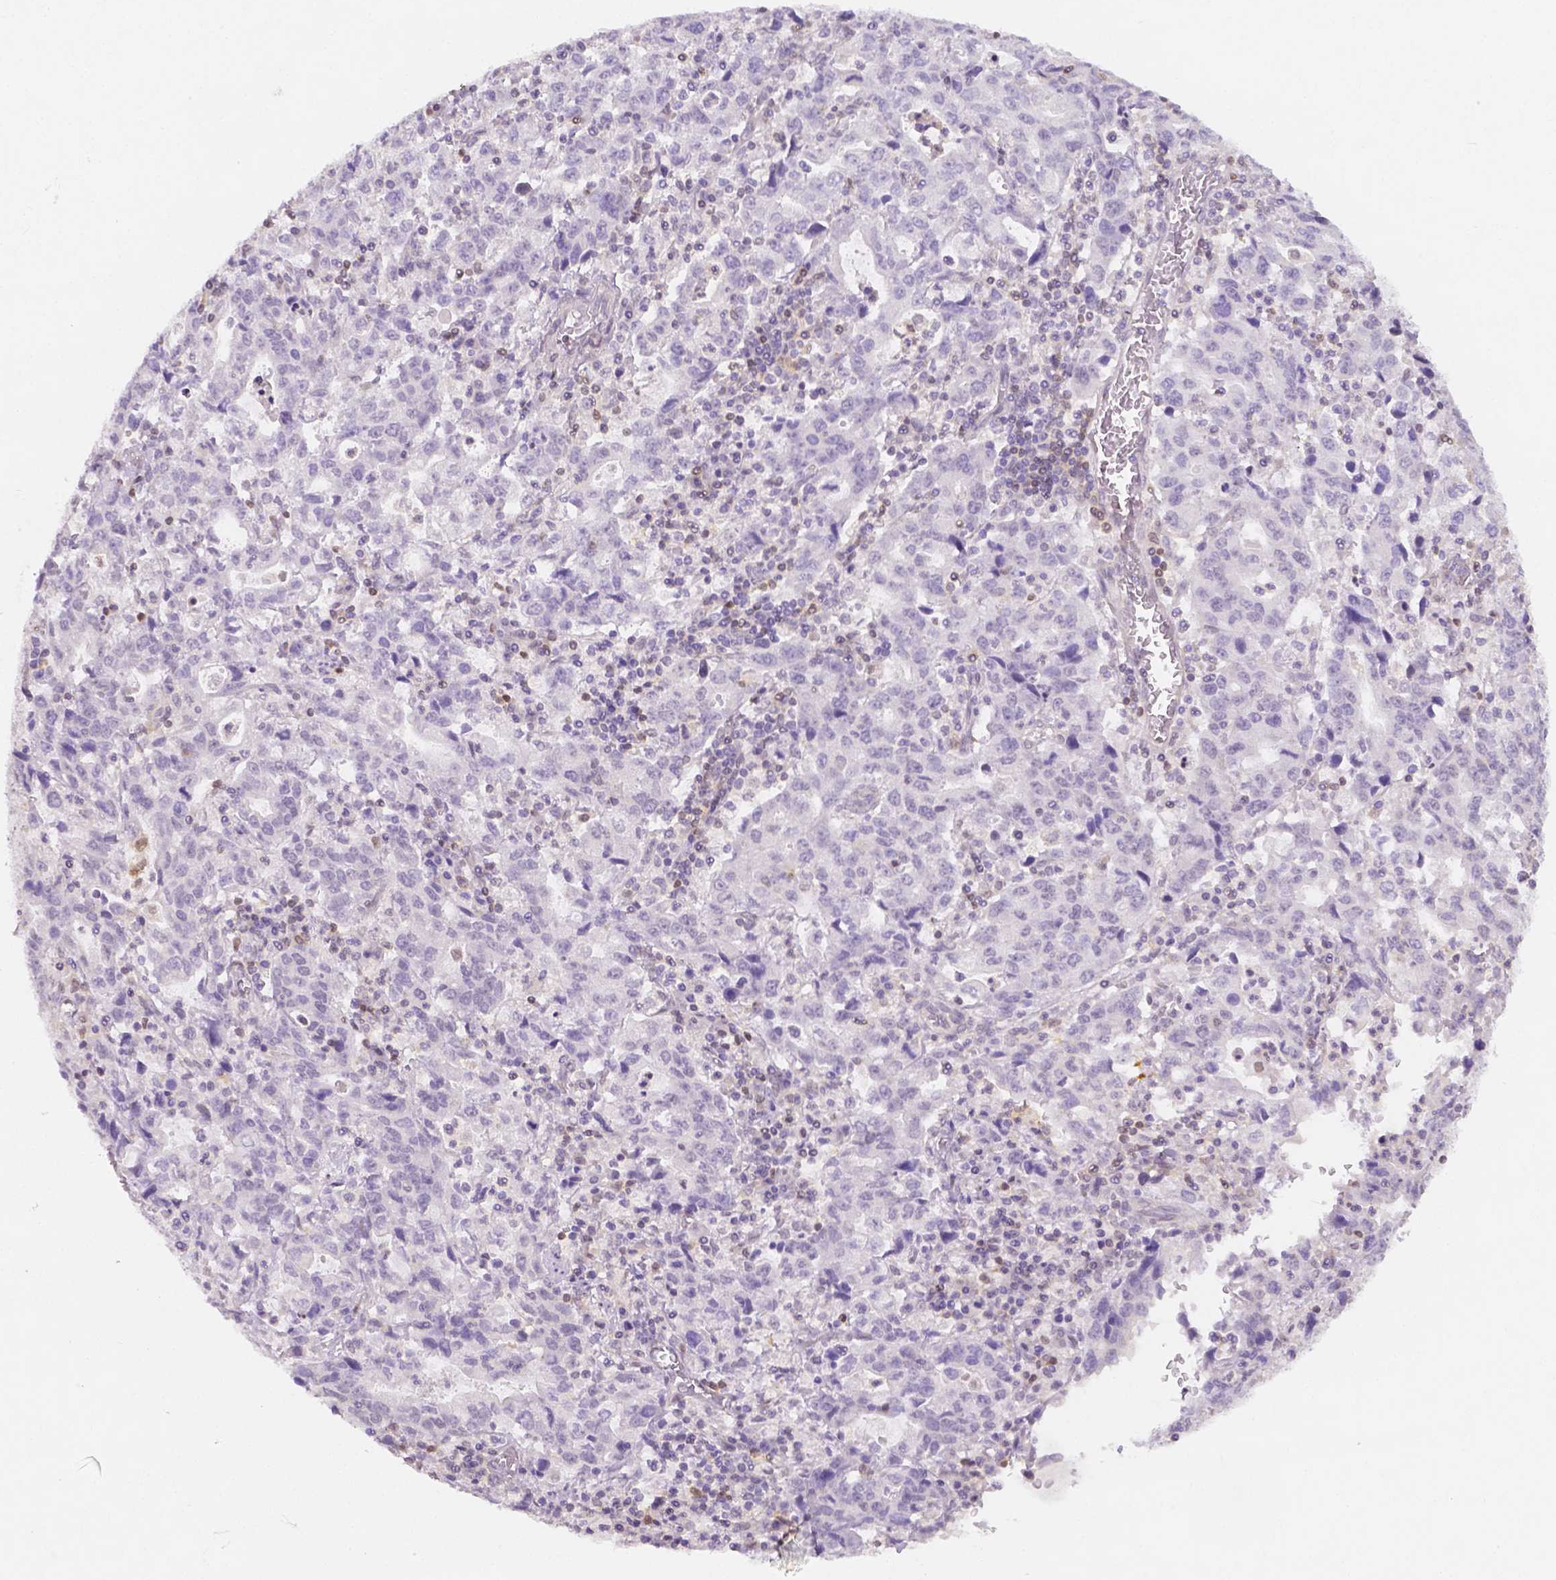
{"staining": {"intensity": "negative", "quantity": "none", "location": "none"}, "tissue": "stomach cancer", "cell_type": "Tumor cells", "image_type": "cancer", "snomed": [{"axis": "morphology", "description": "Adenocarcinoma, NOS"}, {"axis": "topography", "description": "Stomach, upper"}], "caption": "Tumor cells show no significant protein positivity in stomach cancer (adenocarcinoma).", "gene": "SGTB", "patient": {"sex": "male", "age": 85}}